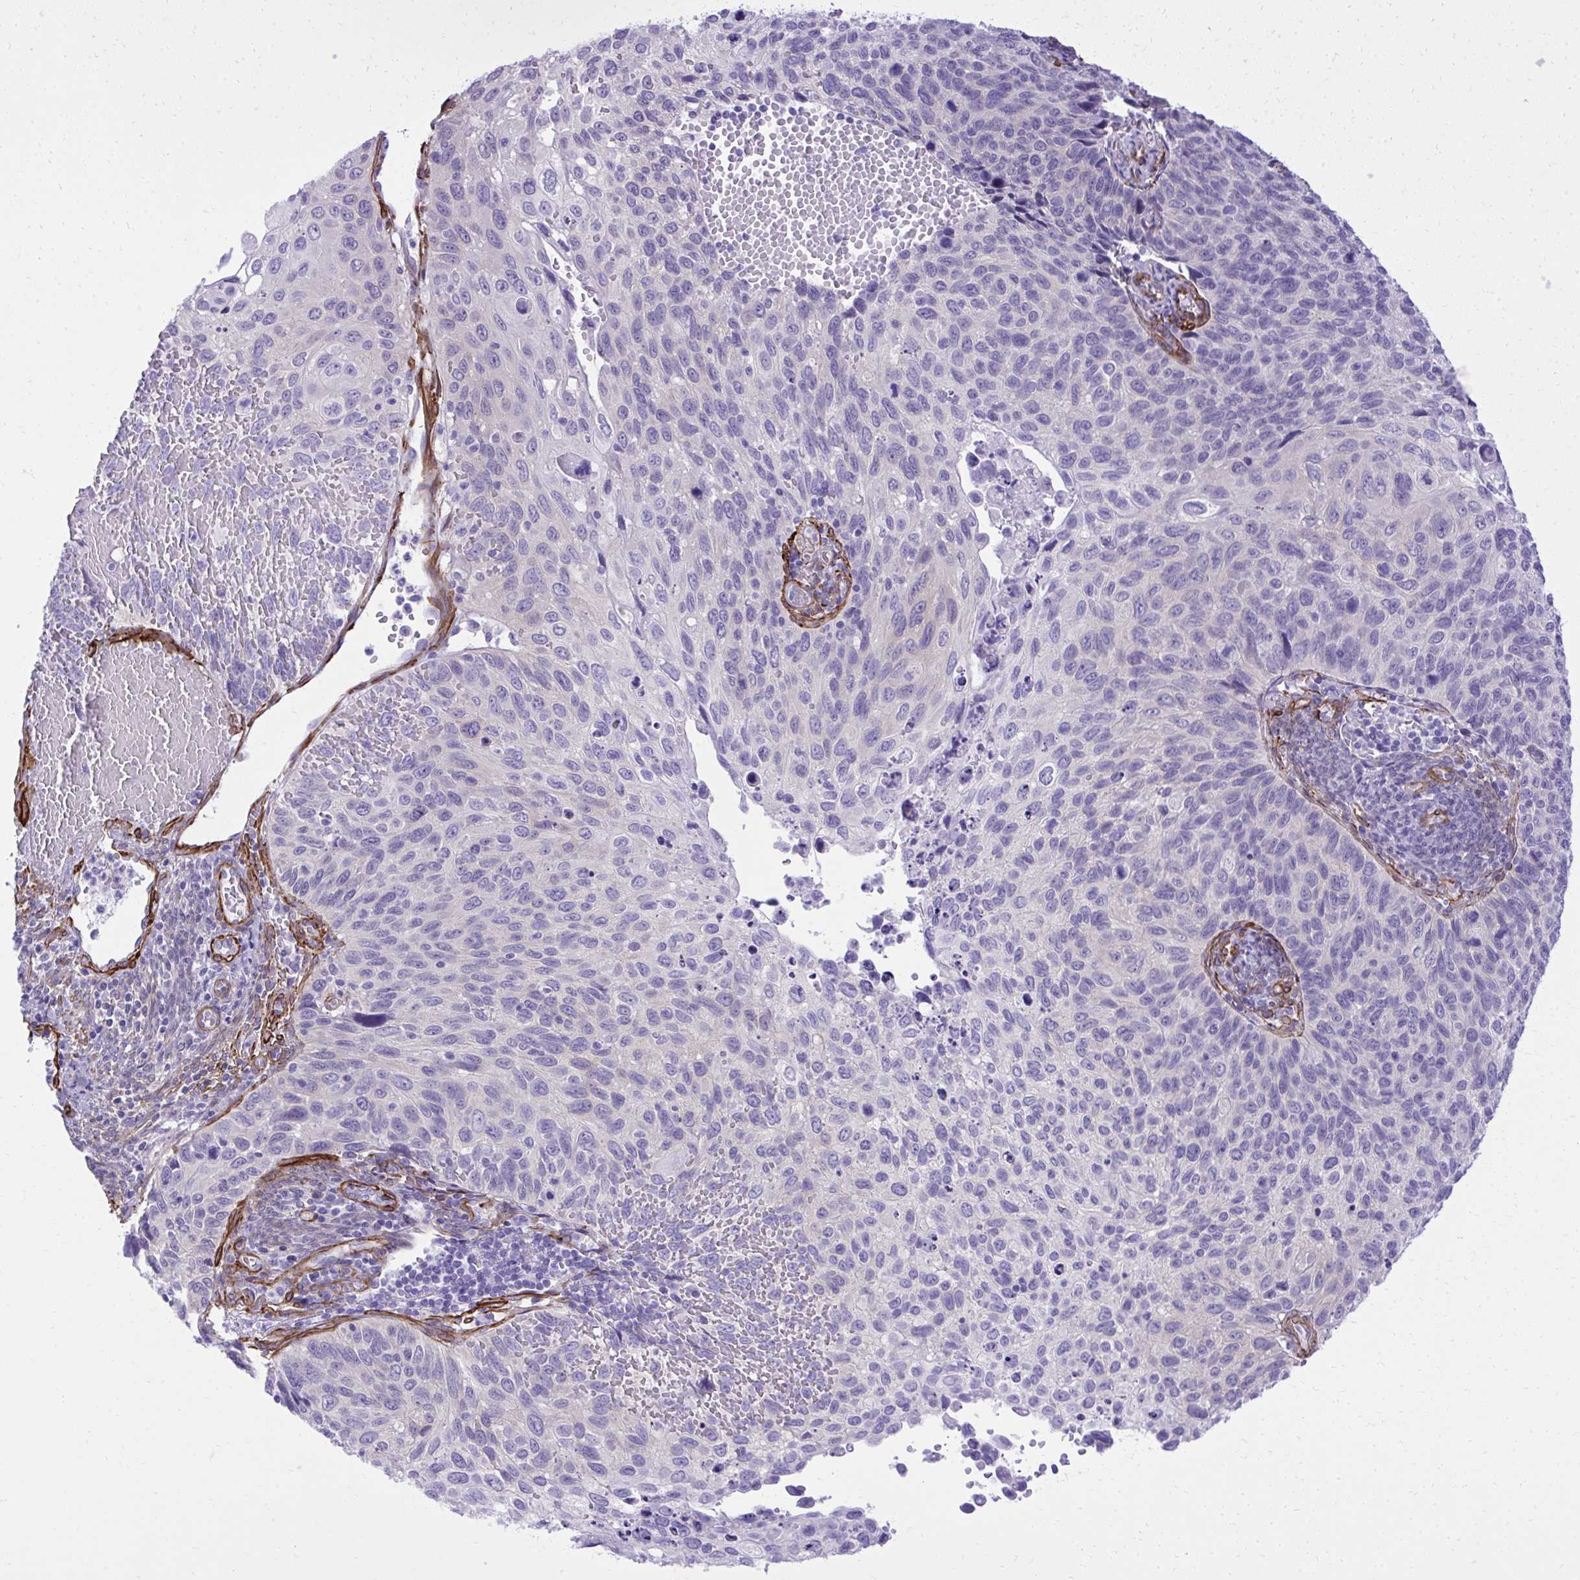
{"staining": {"intensity": "negative", "quantity": "none", "location": "none"}, "tissue": "cervical cancer", "cell_type": "Tumor cells", "image_type": "cancer", "snomed": [{"axis": "morphology", "description": "Squamous cell carcinoma, NOS"}, {"axis": "topography", "description": "Cervix"}], "caption": "This is a histopathology image of IHC staining of cervical cancer, which shows no expression in tumor cells.", "gene": "PITPNM3", "patient": {"sex": "female", "age": 70}}